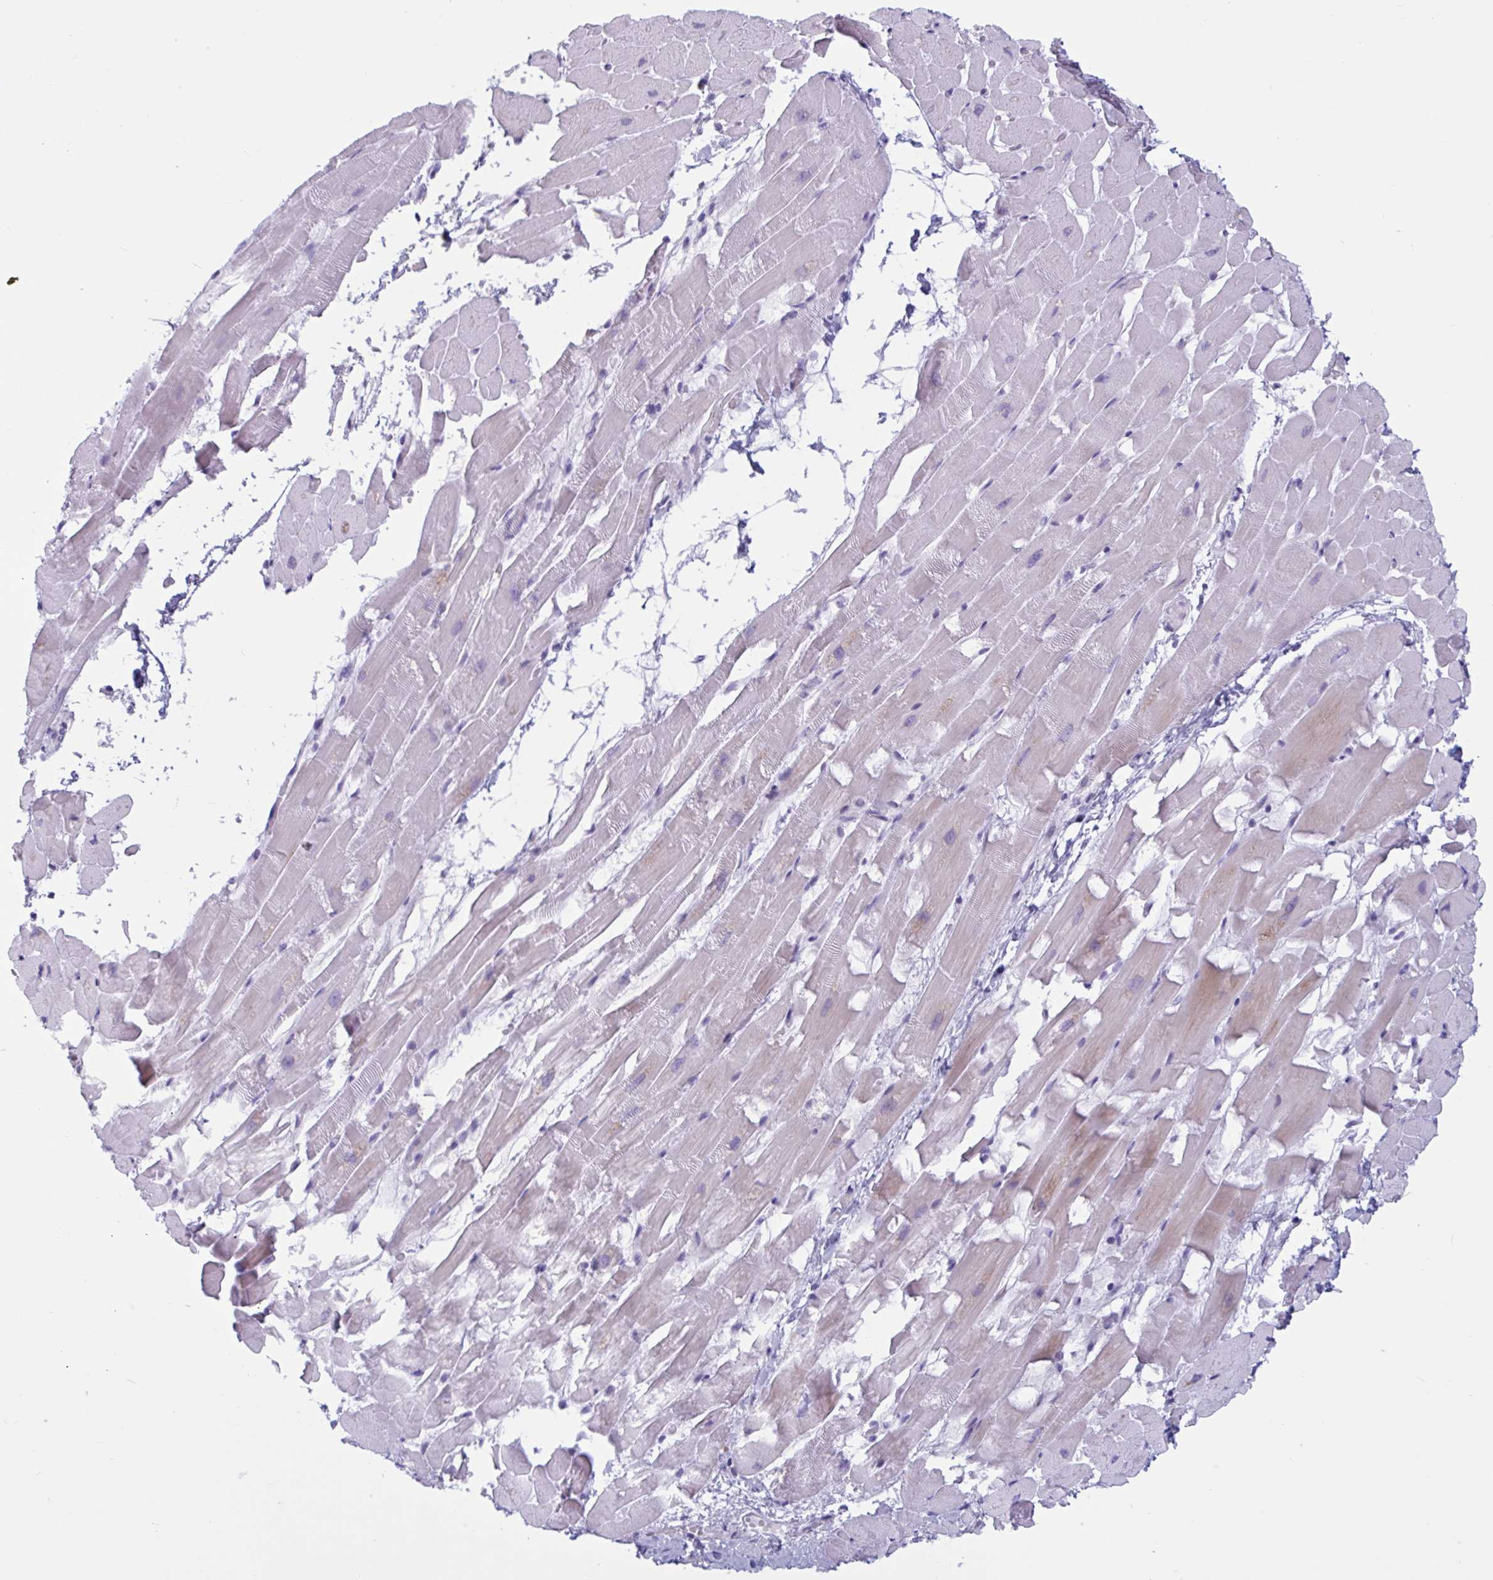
{"staining": {"intensity": "weak", "quantity": "<25%", "location": "cytoplasmic/membranous"}, "tissue": "heart muscle", "cell_type": "Cardiomyocytes", "image_type": "normal", "snomed": [{"axis": "morphology", "description": "Normal tissue, NOS"}, {"axis": "topography", "description": "Heart"}], "caption": "Benign heart muscle was stained to show a protein in brown. There is no significant staining in cardiomyocytes.", "gene": "BBS10", "patient": {"sex": "male", "age": 37}}